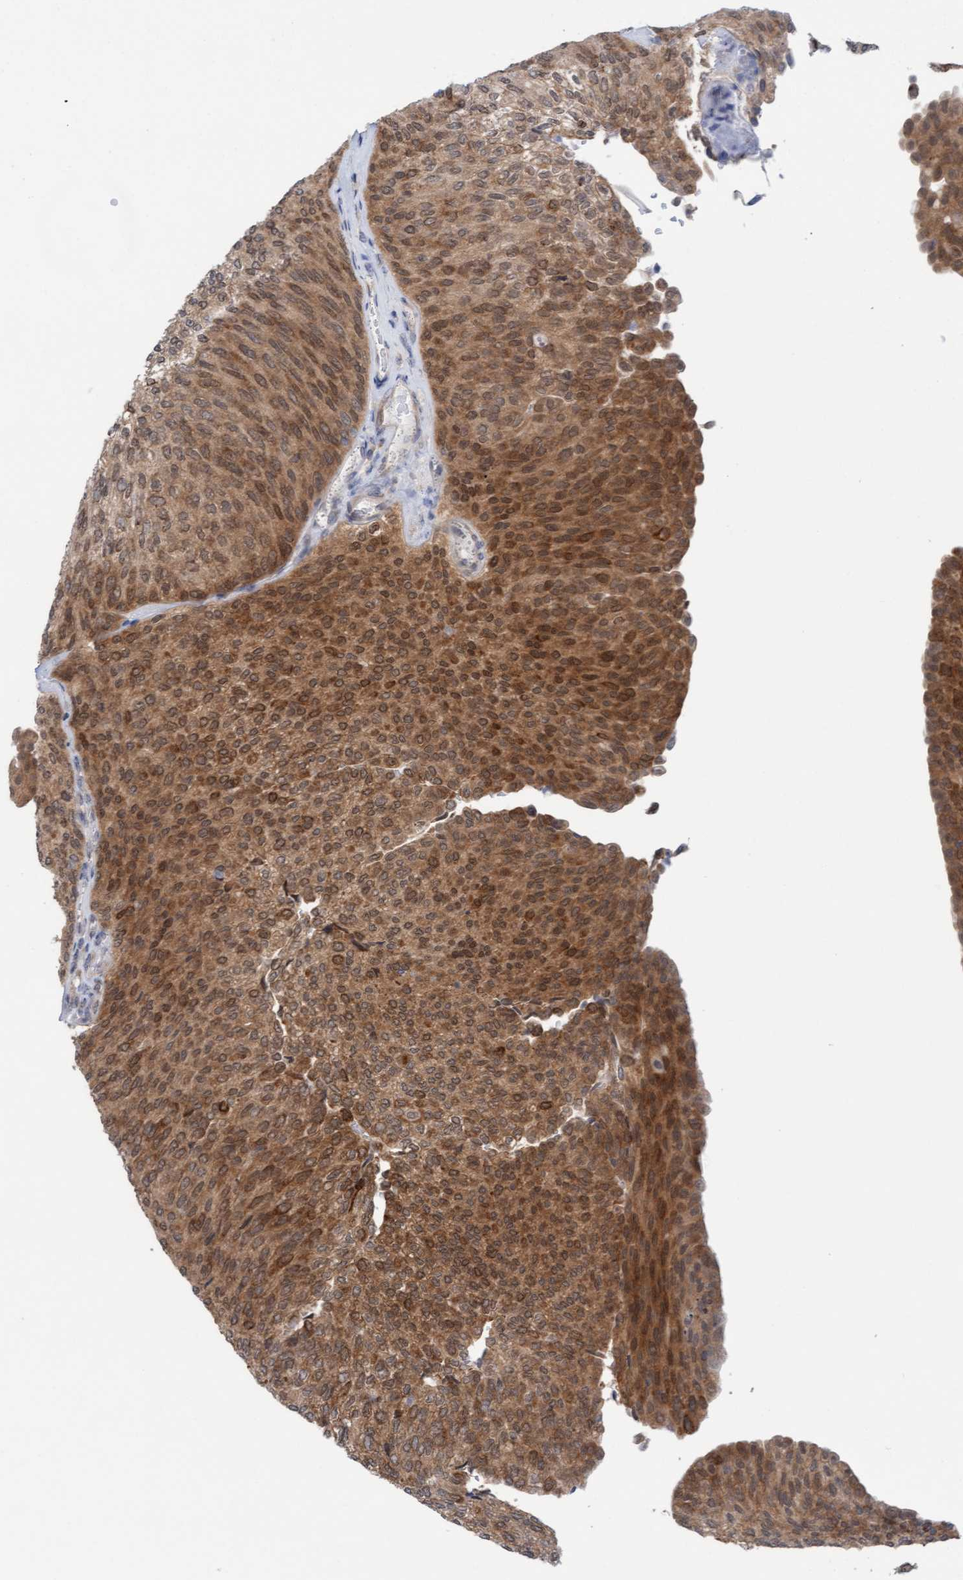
{"staining": {"intensity": "moderate", "quantity": ">75%", "location": "cytoplasmic/membranous"}, "tissue": "urothelial cancer", "cell_type": "Tumor cells", "image_type": "cancer", "snomed": [{"axis": "morphology", "description": "Urothelial carcinoma, Low grade"}, {"axis": "topography", "description": "Urinary bladder"}], "caption": "Tumor cells reveal moderate cytoplasmic/membranous expression in approximately >75% of cells in low-grade urothelial carcinoma. (DAB IHC with brightfield microscopy, high magnification).", "gene": "AMZ2", "patient": {"sex": "female", "age": 79}}